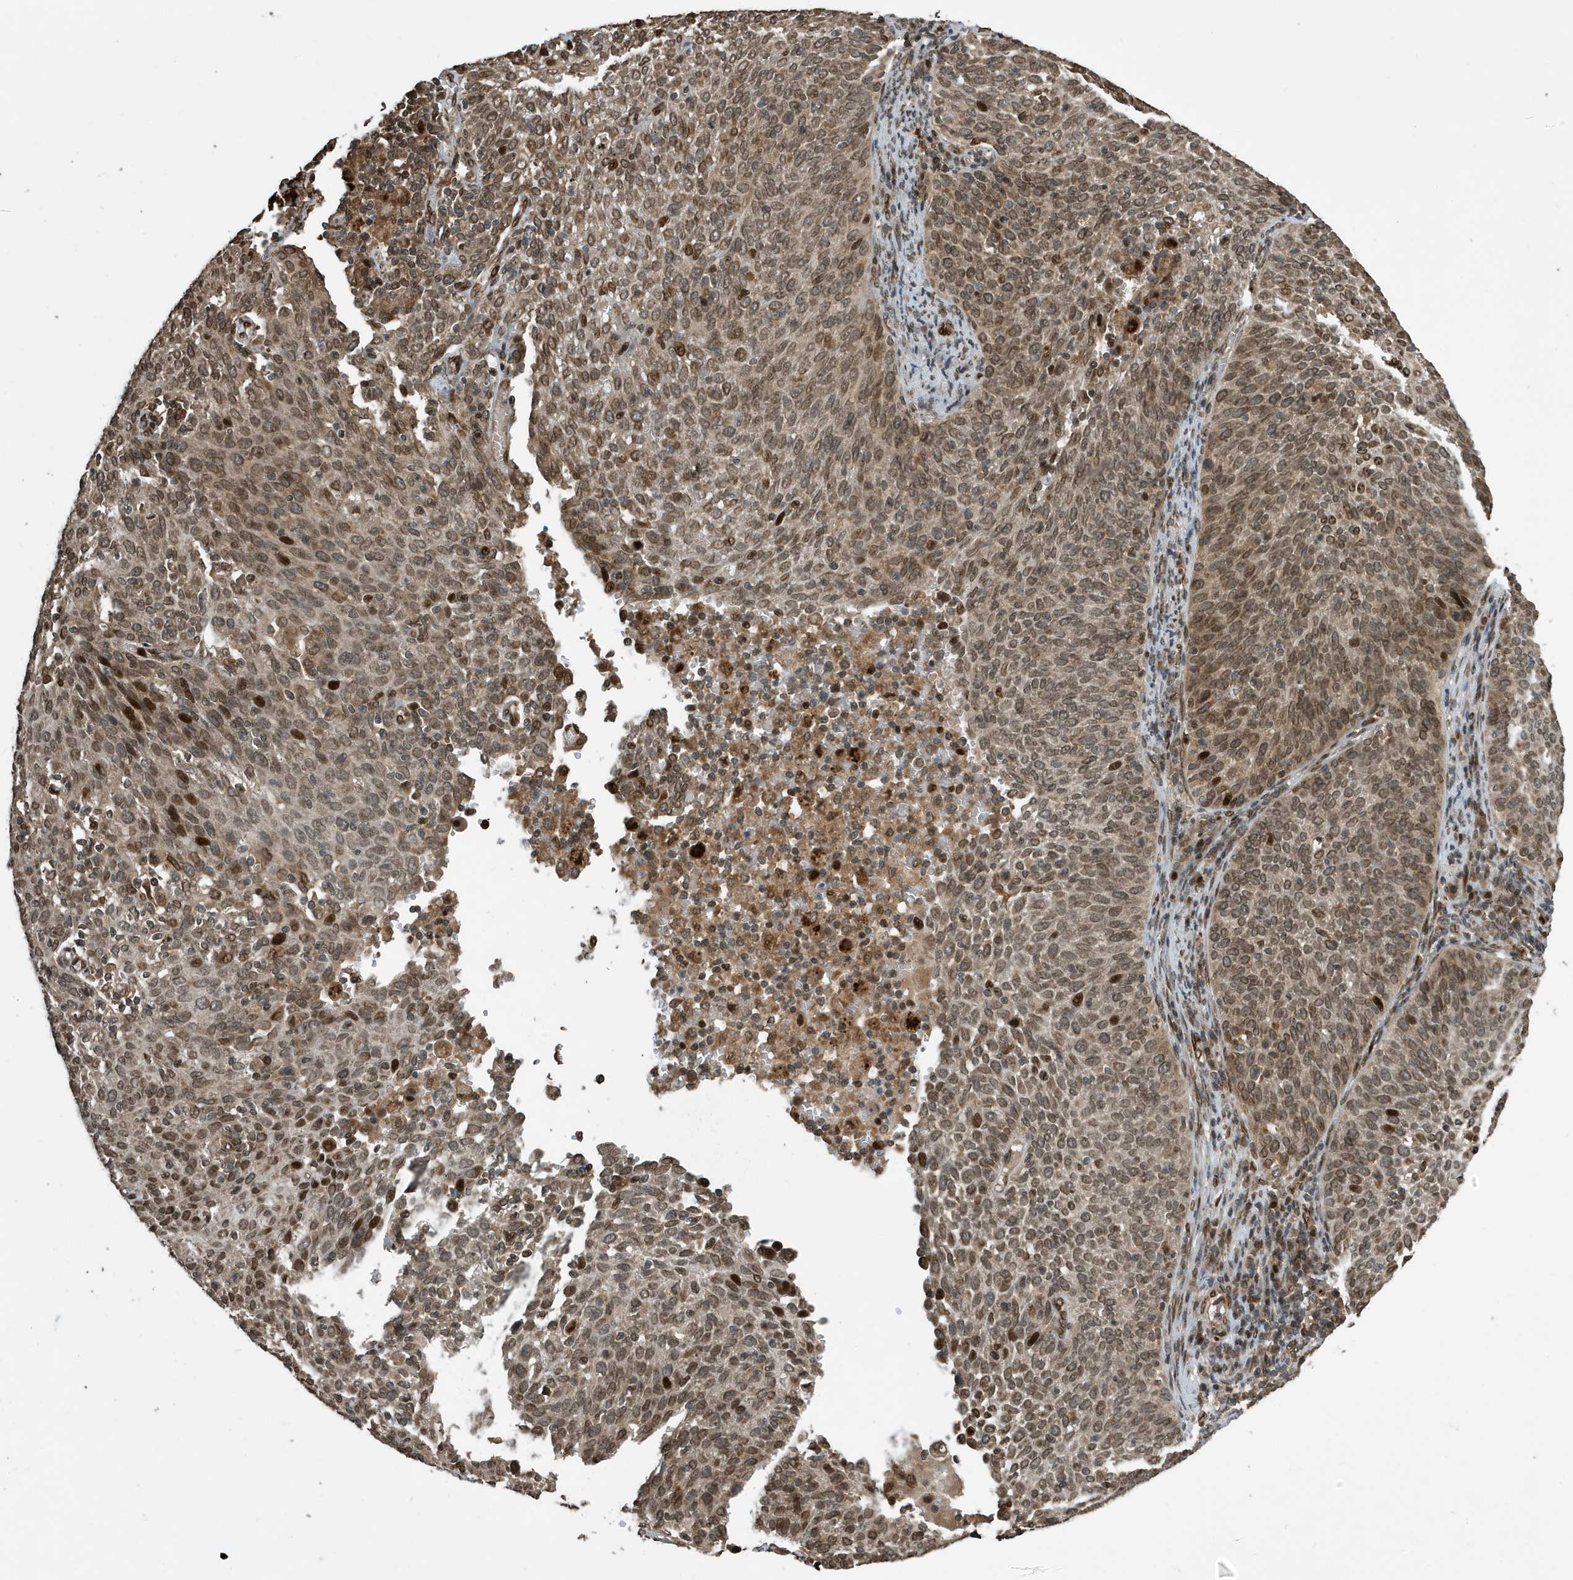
{"staining": {"intensity": "moderate", "quantity": ">75%", "location": "cytoplasmic/membranous,nuclear"}, "tissue": "cervical cancer", "cell_type": "Tumor cells", "image_type": "cancer", "snomed": [{"axis": "morphology", "description": "Squamous cell carcinoma, NOS"}, {"axis": "topography", "description": "Cervix"}], "caption": "An image of human cervical squamous cell carcinoma stained for a protein reveals moderate cytoplasmic/membranous and nuclear brown staining in tumor cells.", "gene": "DUSP18", "patient": {"sex": "female", "age": 38}}